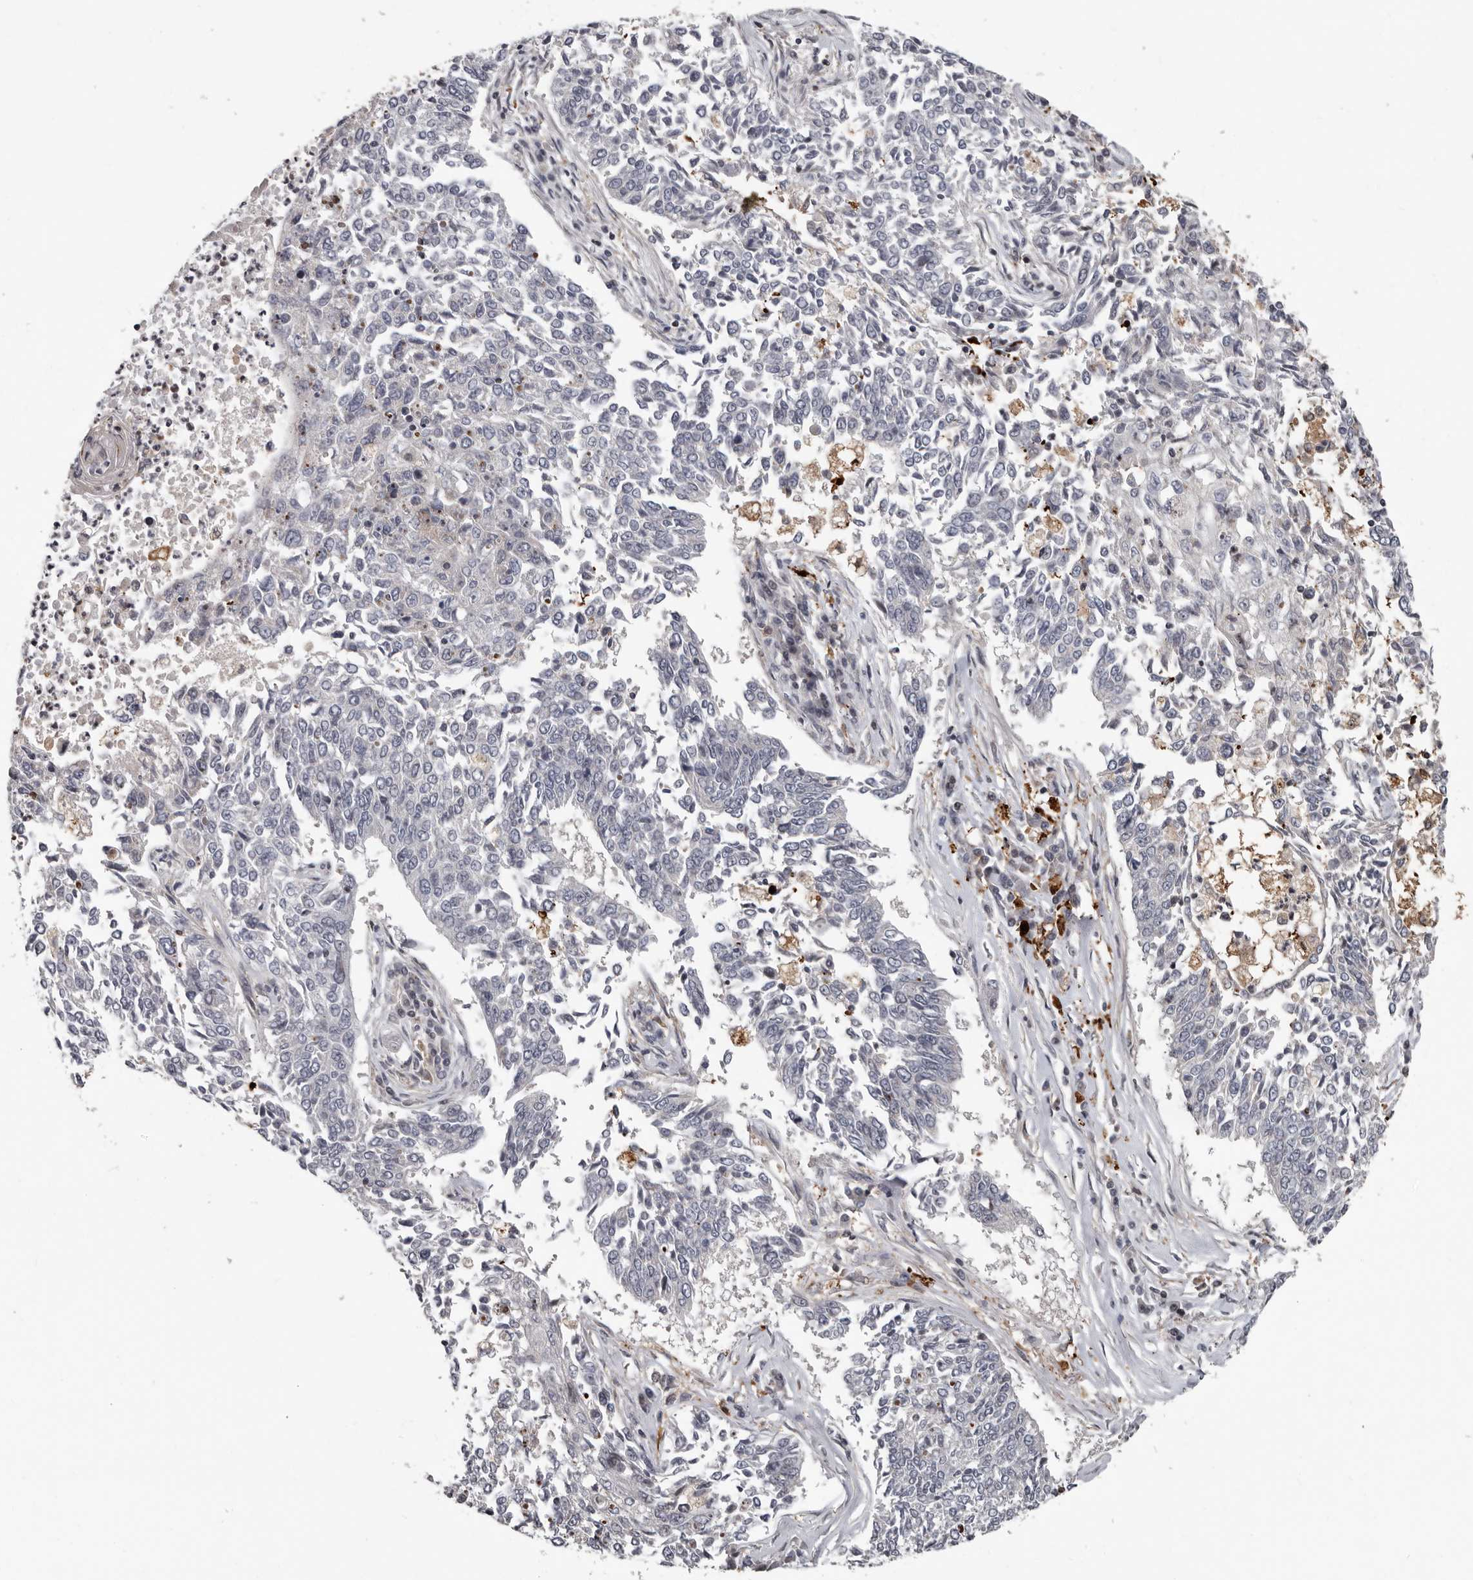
{"staining": {"intensity": "negative", "quantity": "none", "location": "none"}, "tissue": "lung cancer", "cell_type": "Tumor cells", "image_type": "cancer", "snomed": [{"axis": "morphology", "description": "Normal tissue, NOS"}, {"axis": "morphology", "description": "Squamous cell carcinoma, NOS"}, {"axis": "topography", "description": "Cartilage tissue"}, {"axis": "topography", "description": "Bronchus"}, {"axis": "topography", "description": "Lung"}], "caption": "This is an immunohistochemistry (IHC) histopathology image of human lung cancer. There is no staining in tumor cells.", "gene": "FGFR4", "patient": {"sex": "female", "age": 49}}